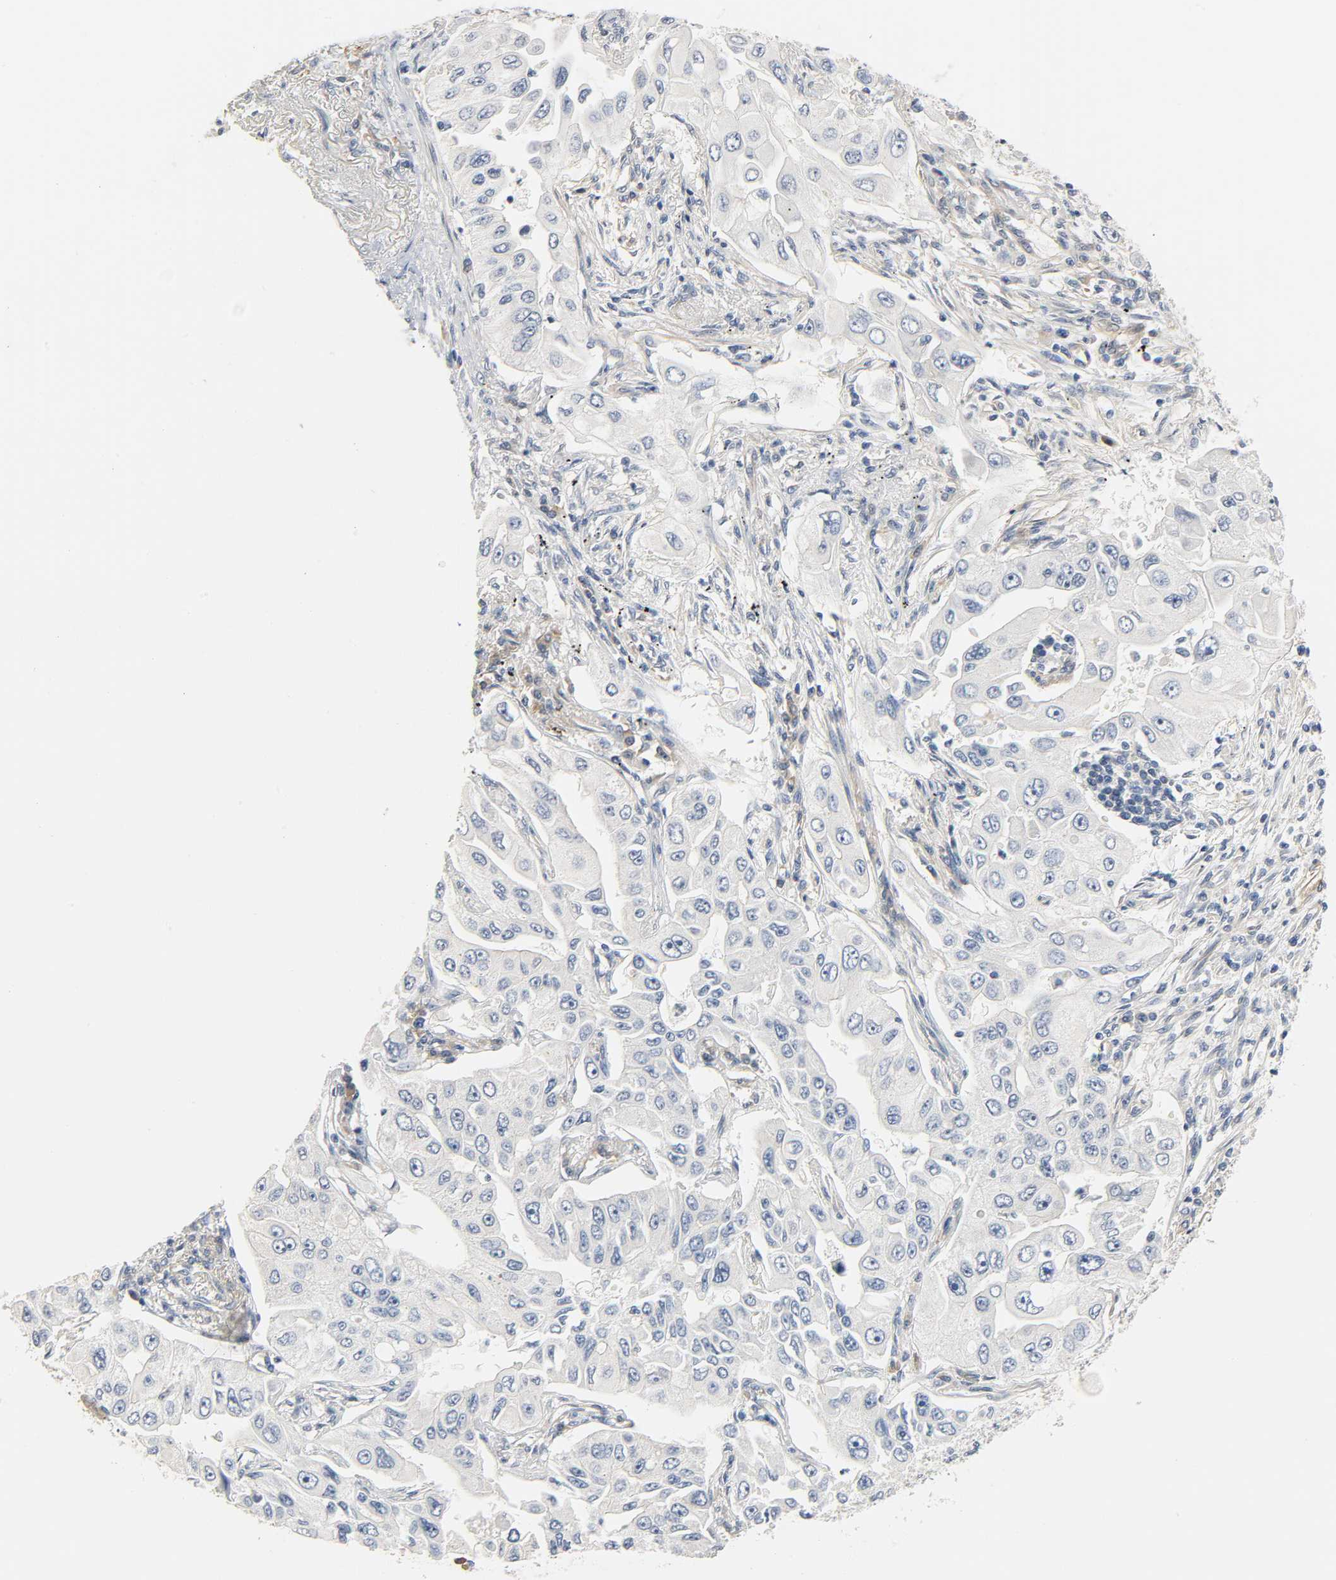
{"staining": {"intensity": "negative", "quantity": "none", "location": "none"}, "tissue": "lung cancer", "cell_type": "Tumor cells", "image_type": "cancer", "snomed": [{"axis": "morphology", "description": "Adenocarcinoma, NOS"}, {"axis": "topography", "description": "Lung"}], "caption": "DAB immunohistochemical staining of human lung adenocarcinoma shows no significant expression in tumor cells.", "gene": "ARPC1A", "patient": {"sex": "male", "age": 84}}